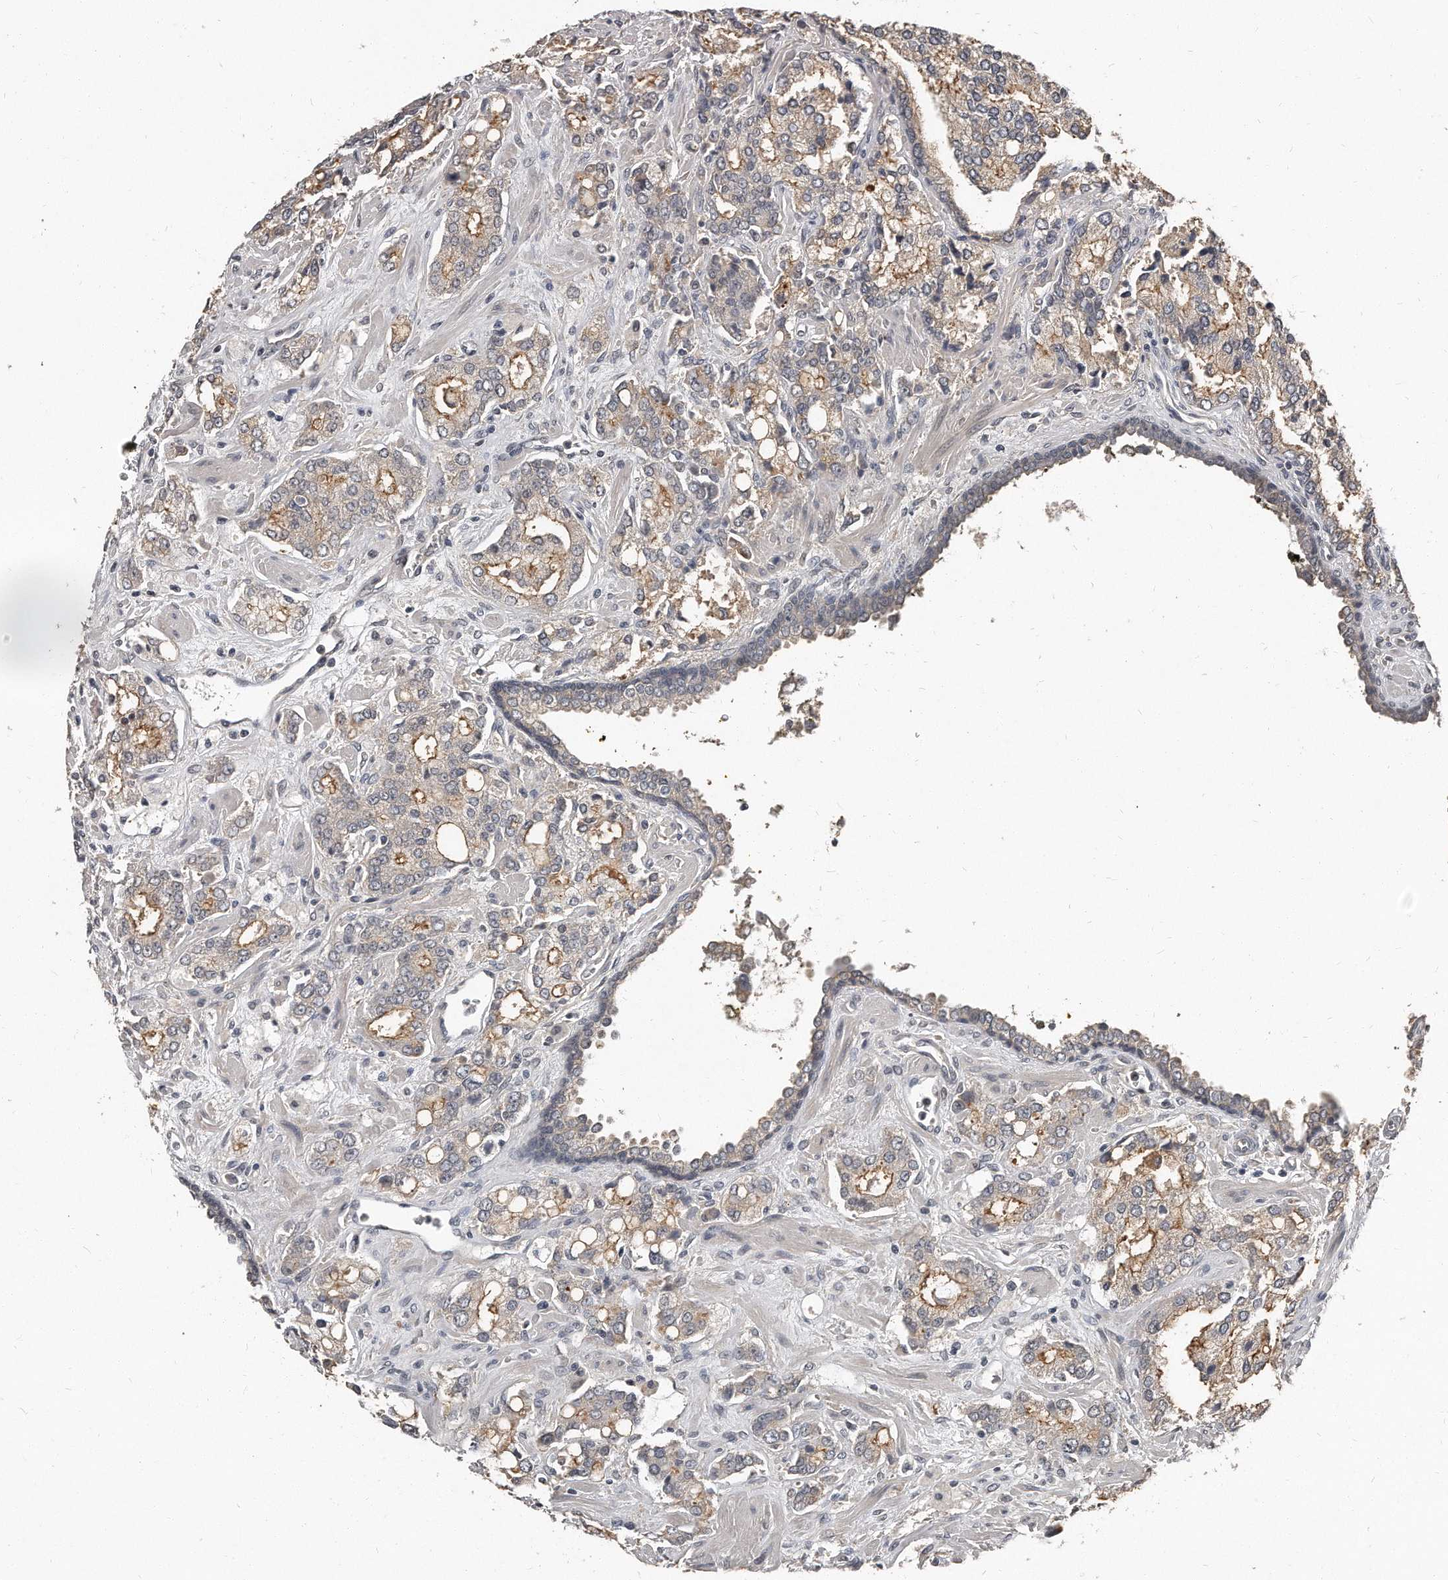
{"staining": {"intensity": "weak", "quantity": "25%-75%", "location": "cytoplasmic/membranous"}, "tissue": "prostate cancer", "cell_type": "Tumor cells", "image_type": "cancer", "snomed": [{"axis": "morphology", "description": "Adenocarcinoma, High grade"}, {"axis": "topography", "description": "Prostate"}], "caption": "Human prostate cancer stained for a protein (brown) shows weak cytoplasmic/membranous positive positivity in approximately 25%-75% of tumor cells.", "gene": "GRB10", "patient": {"sex": "male", "age": 67}}